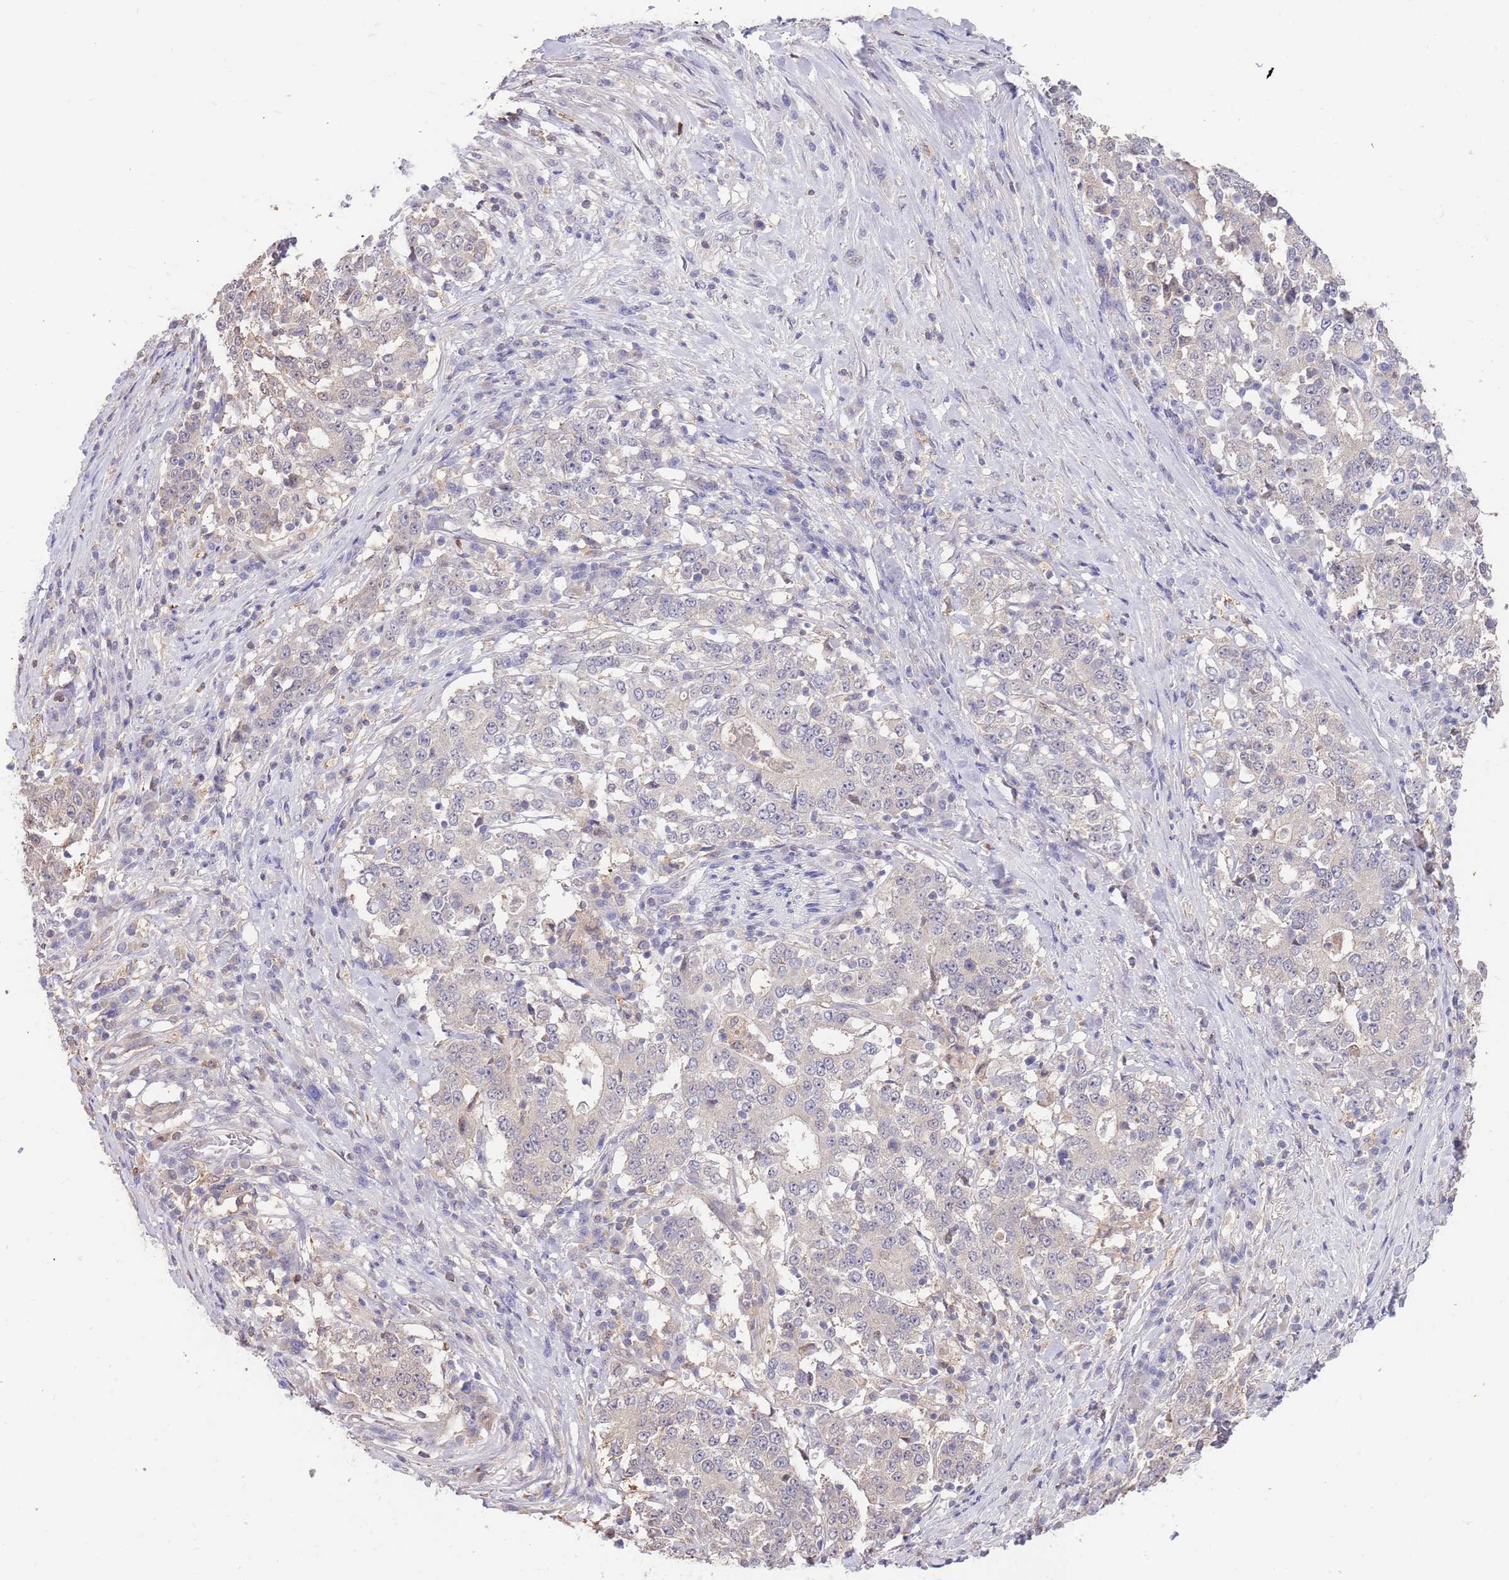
{"staining": {"intensity": "negative", "quantity": "none", "location": "none"}, "tissue": "stomach cancer", "cell_type": "Tumor cells", "image_type": "cancer", "snomed": [{"axis": "morphology", "description": "Adenocarcinoma, NOS"}, {"axis": "topography", "description": "Stomach"}], "caption": "Immunohistochemistry histopathology image of human stomach cancer stained for a protein (brown), which displays no staining in tumor cells.", "gene": "AP5S1", "patient": {"sex": "male", "age": 59}}